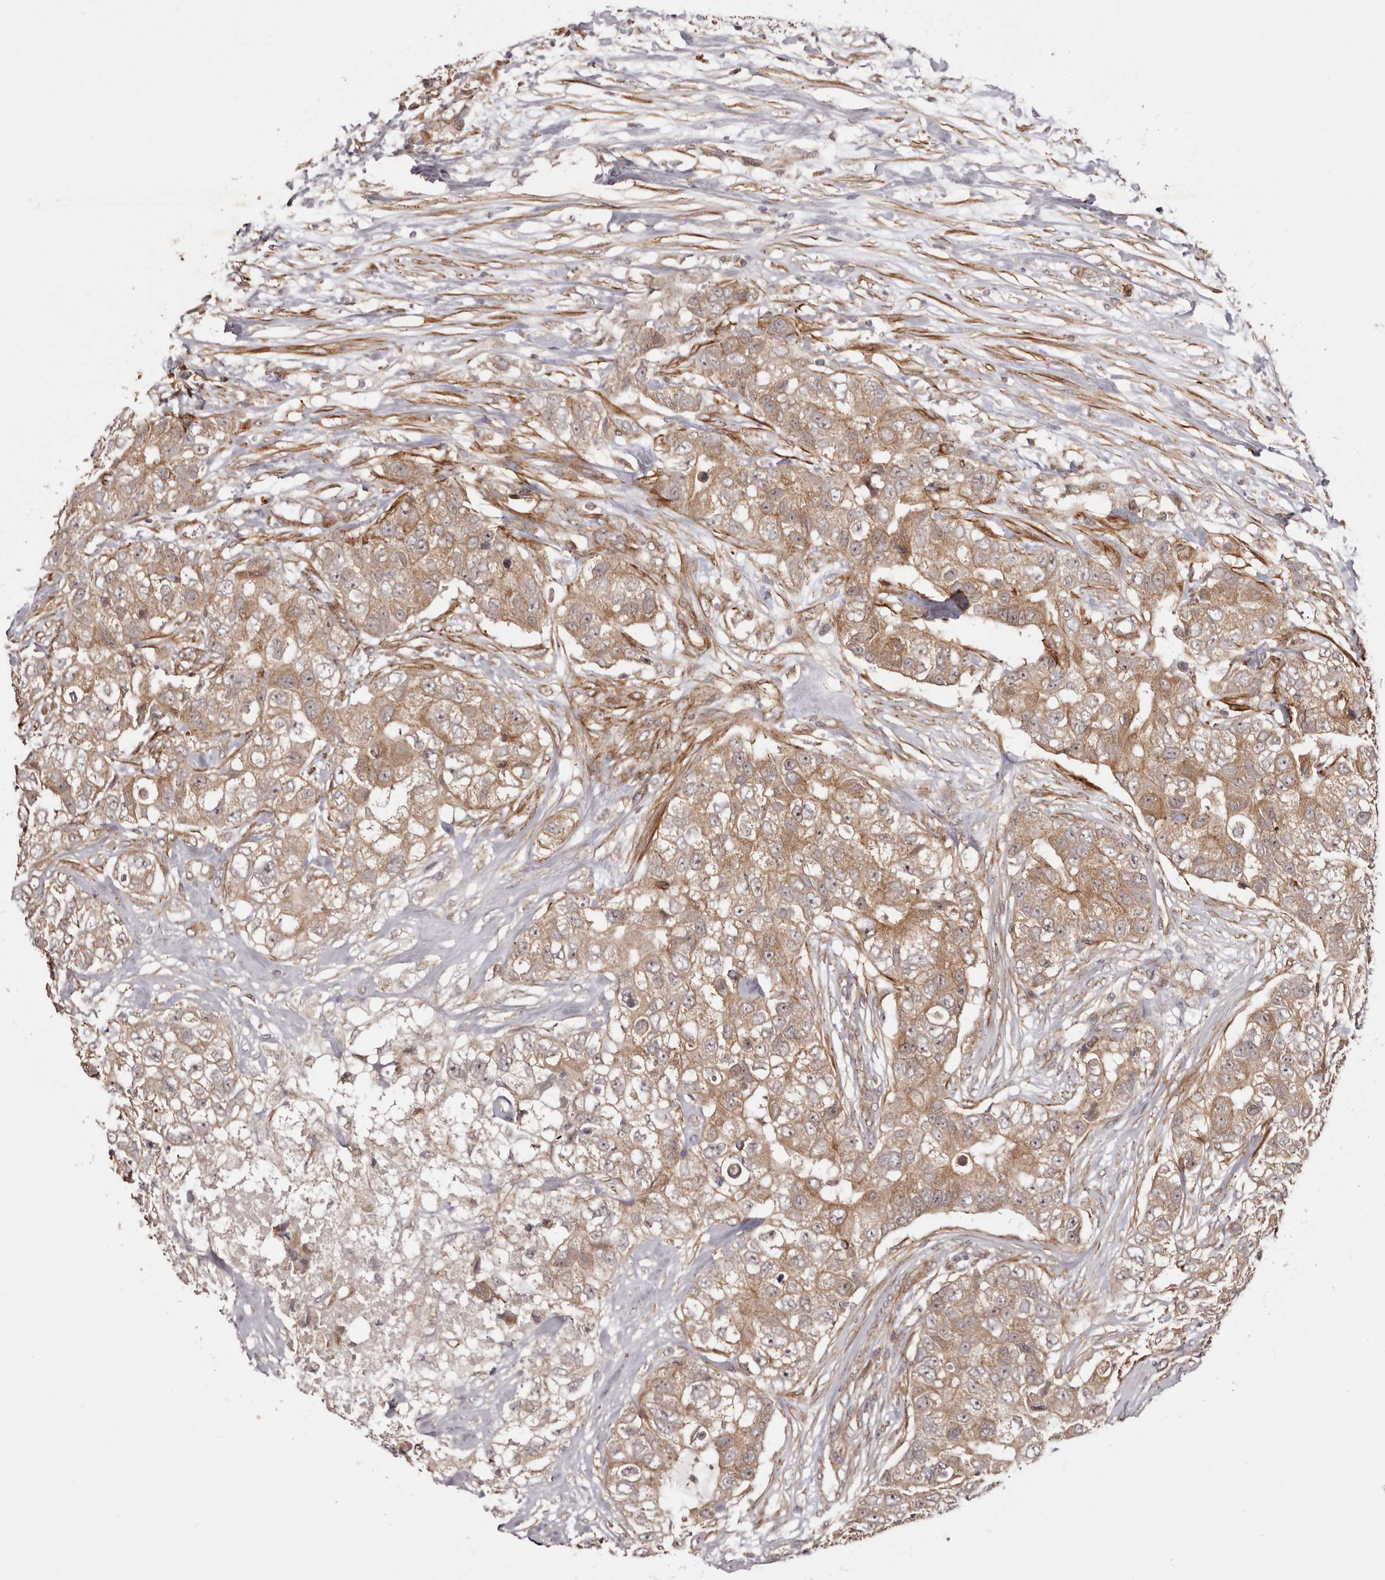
{"staining": {"intensity": "moderate", "quantity": ">75%", "location": "cytoplasmic/membranous"}, "tissue": "breast cancer", "cell_type": "Tumor cells", "image_type": "cancer", "snomed": [{"axis": "morphology", "description": "Duct carcinoma"}, {"axis": "topography", "description": "Breast"}], "caption": "IHC micrograph of human breast cancer (infiltrating ductal carcinoma) stained for a protein (brown), which exhibits medium levels of moderate cytoplasmic/membranous expression in approximately >75% of tumor cells.", "gene": "MICAL2", "patient": {"sex": "female", "age": 62}}